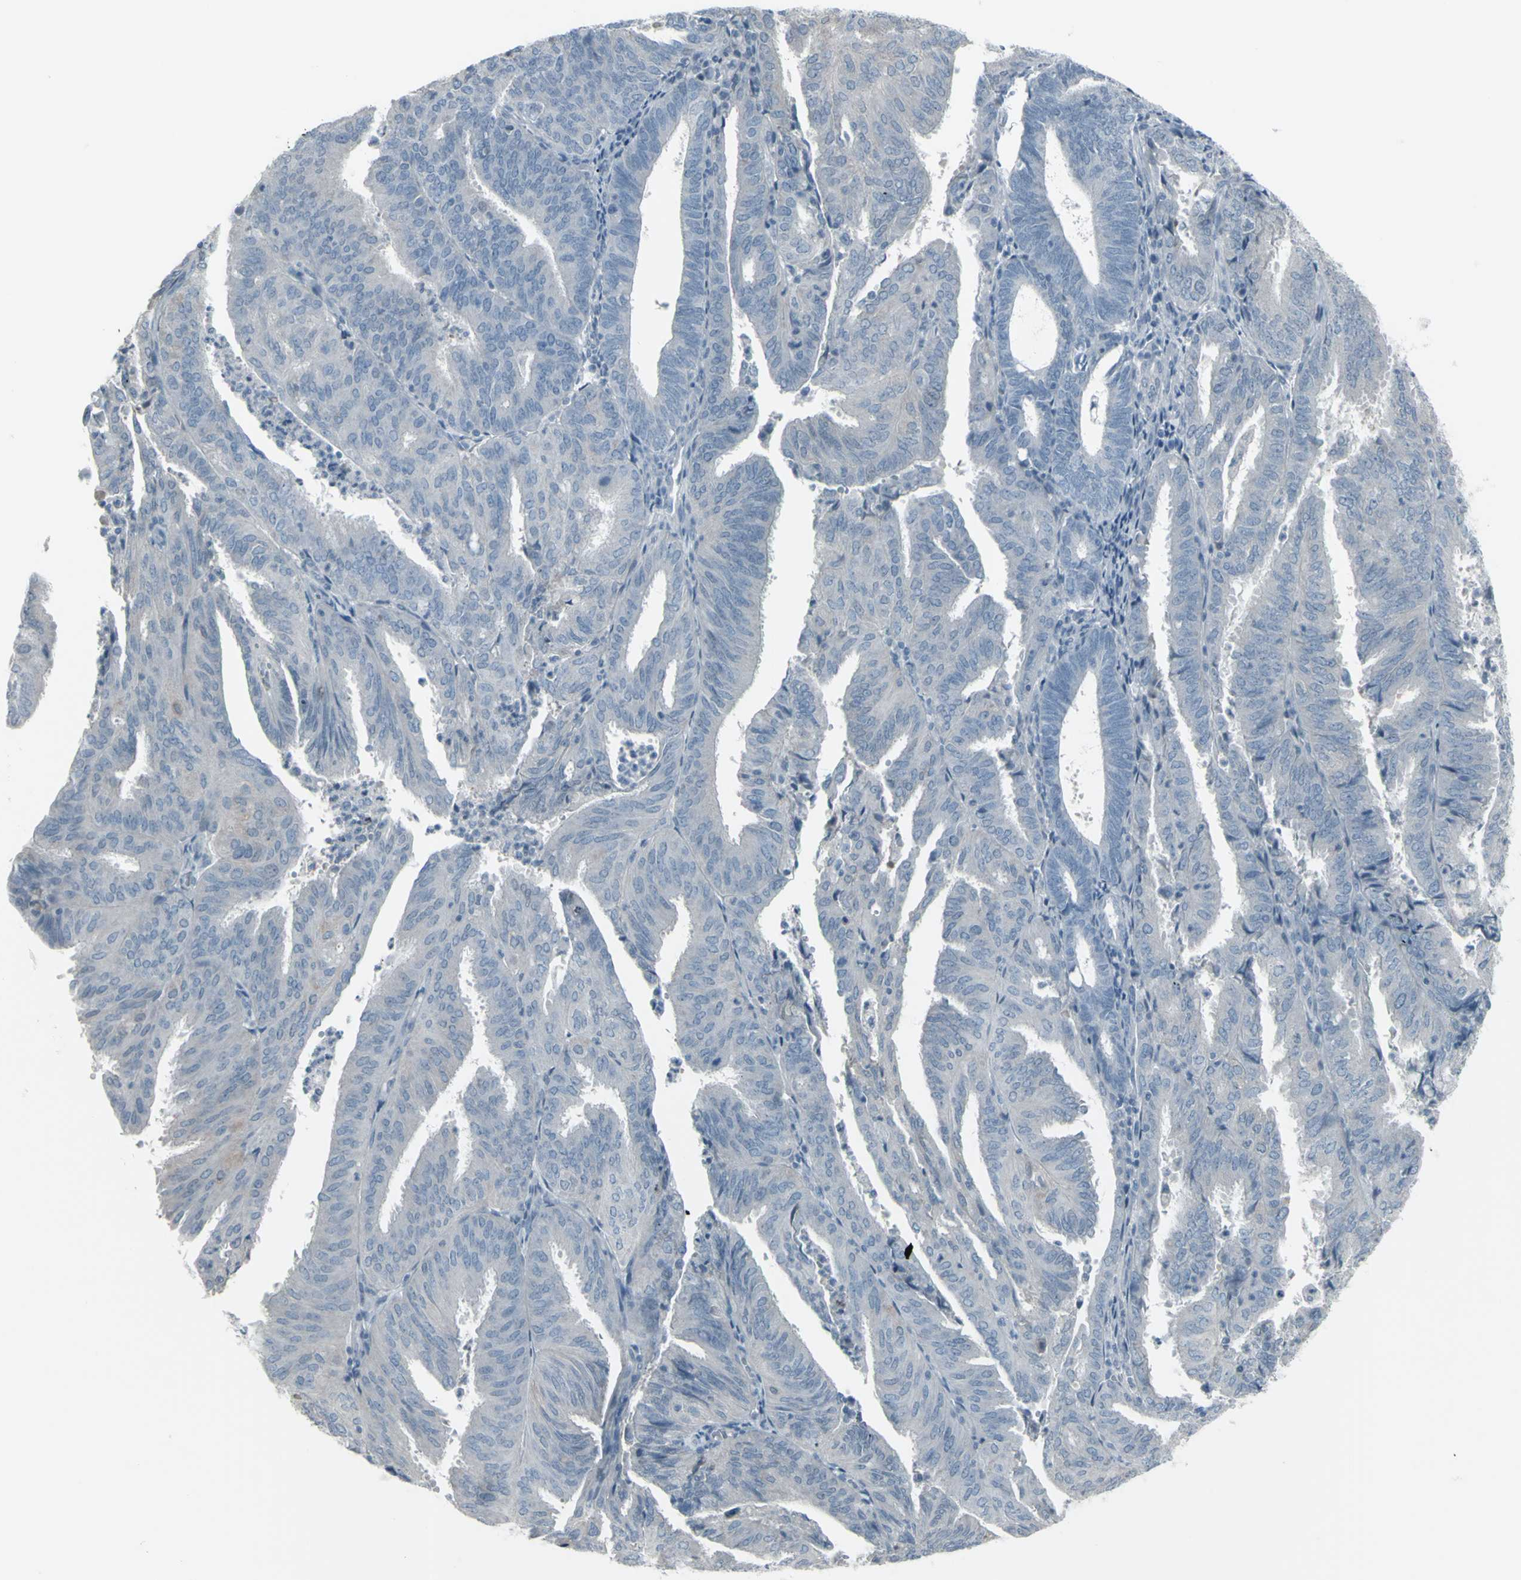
{"staining": {"intensity": "negative", "quantity": "none", "location": "none"}, "tissue": "endometrial cancer", "cell_type": "Tumor cells", "image_type": "cancer", "snomed": [{"axis": "morphology", "description": "Adenocarcinoma, NOS"}, {"axis": "topography", "description": "Uterus"}], "caption": "An image of endometrial adenocarcinoma stained for a protein exhibits no brown staining in tumor cells.", "gene": "RAB3A", "patient": {"sex": "female", "age": 60}}